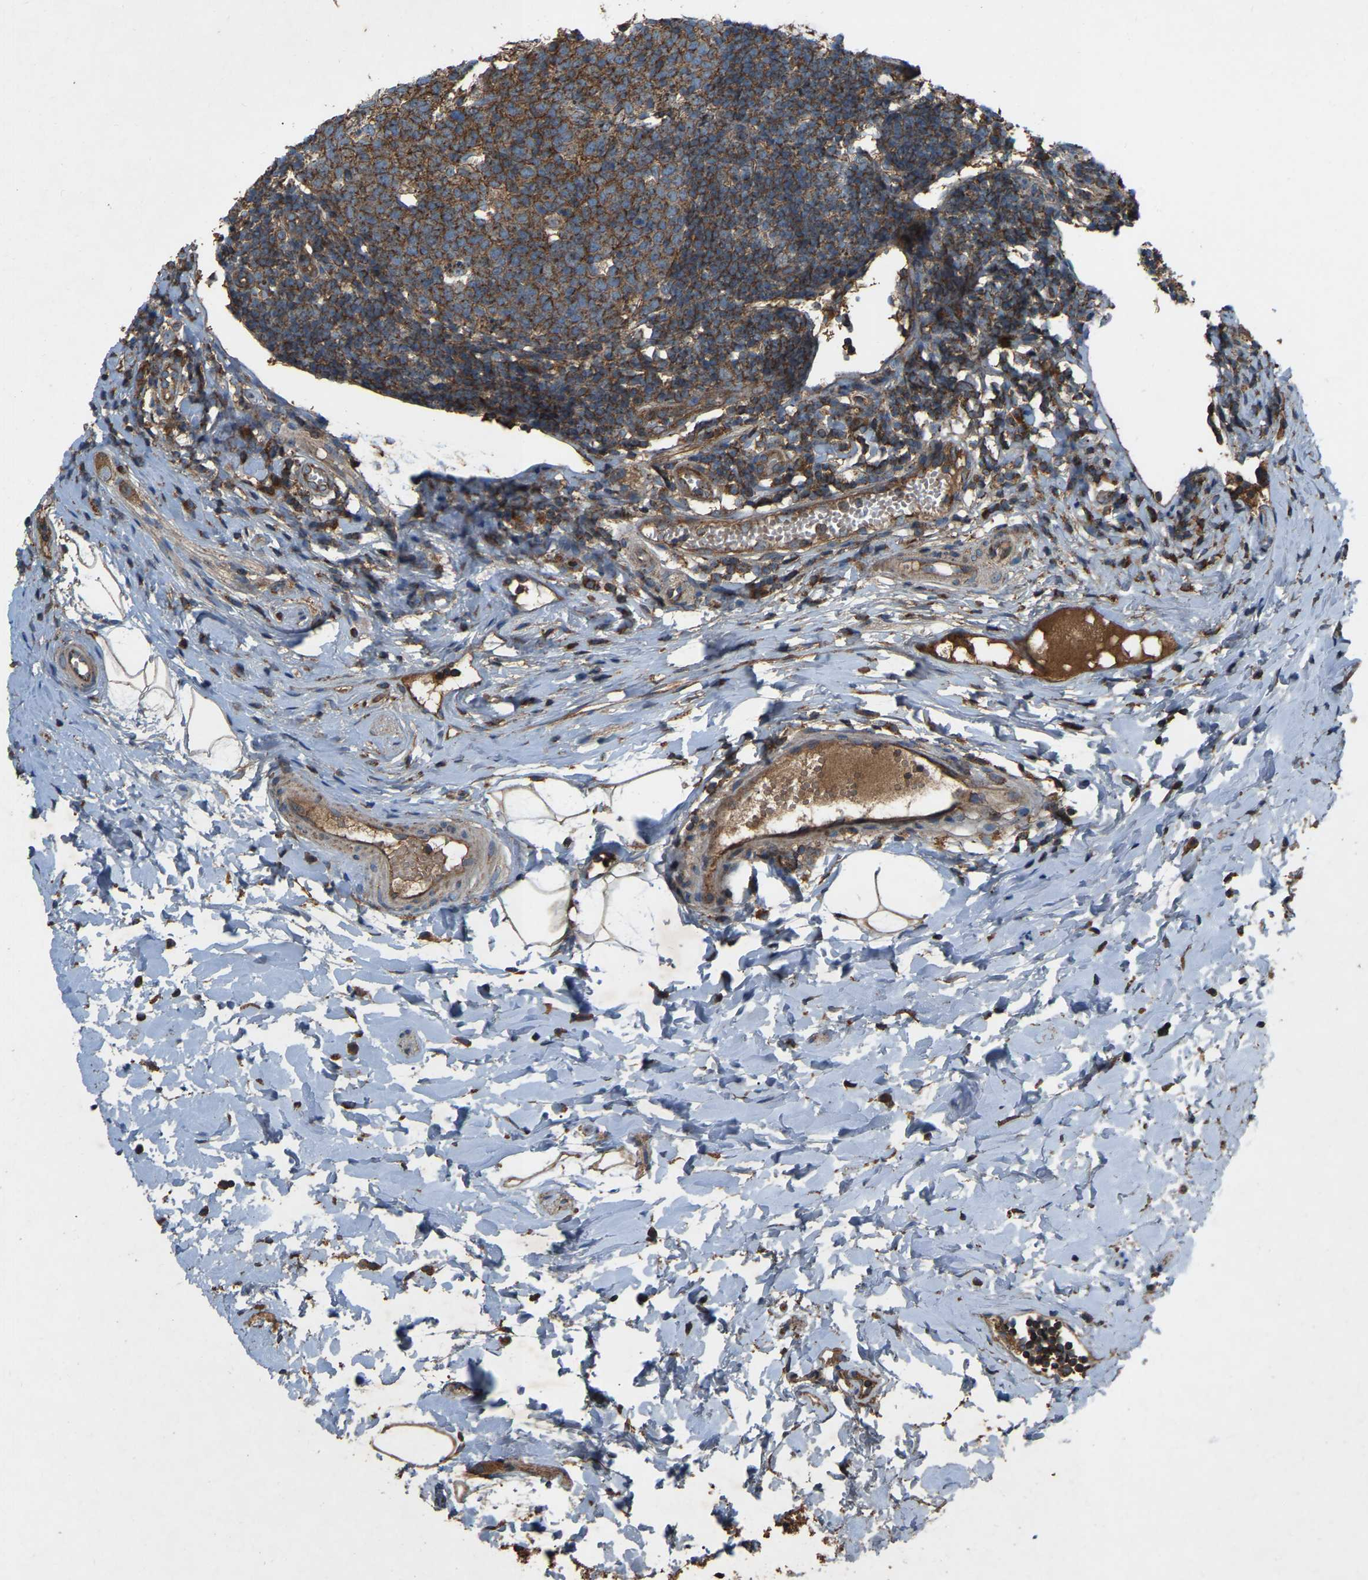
{"staining": {"intensity": "strong", "quantity": ">75%", "location": "cytoplasmic/membranous"}, "tissue": "appendix", "cell_type": "Glandular cells", "image_type": "normal", "snomed": [{"axis": "morphology", "description": "Normal tissue, NOS"}, {"axis": "topography", "description": "Appendix"}], "caption": "Brown immunohistochemical staining in benign human appendix reveals strong cytoplasmic/membranous staining in about >75% of glandular cells.", "gene": "SAMD9L", "patient": {"sex": "female", "age": 20}}